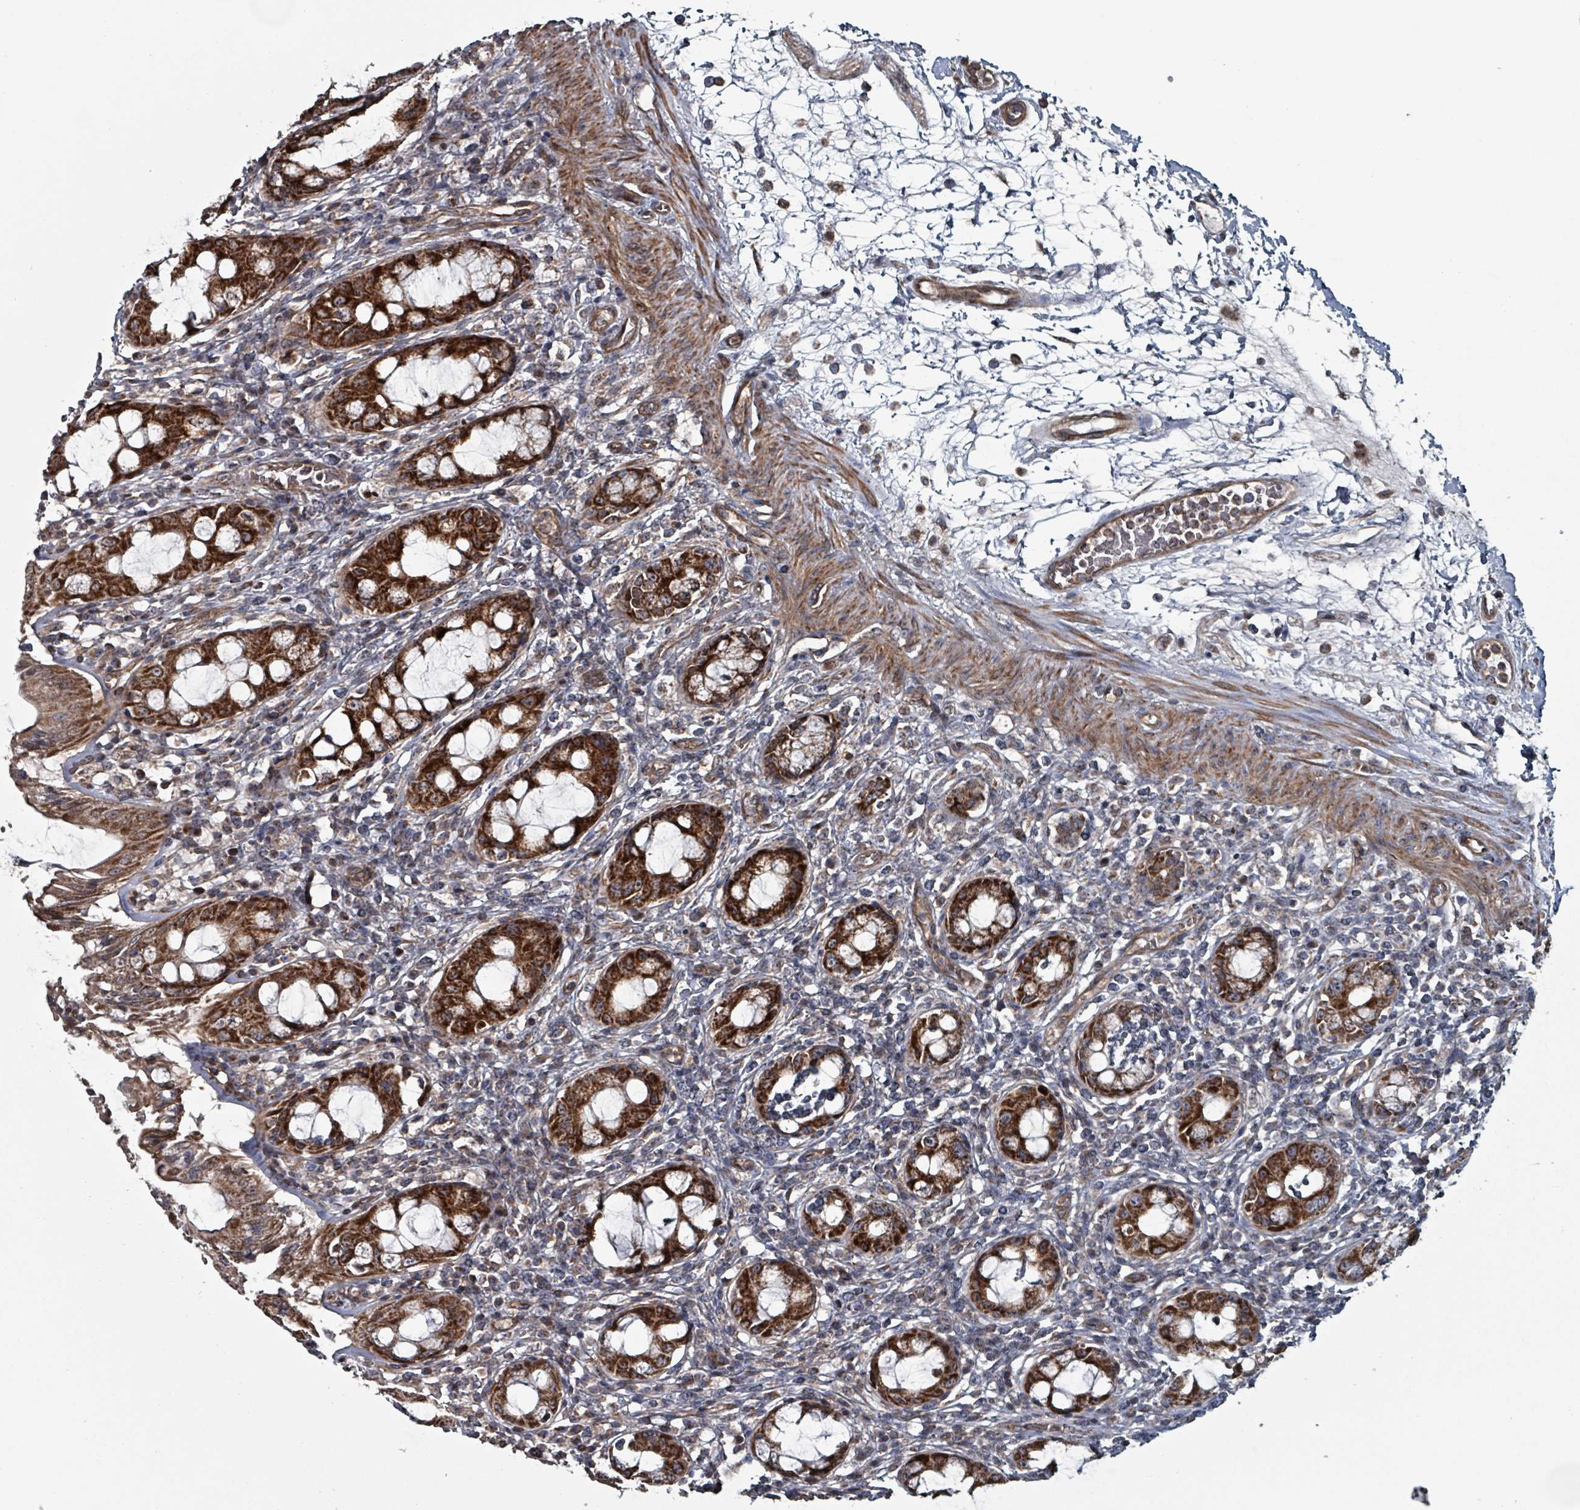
{"staining": {"intensity": "strong", "quantity": ">75%", "location": "cytoplasmic/membranous"}, "tissue": "rectum", "cell_type": "Glandular cells", "image_type": "normal", "snomed": [{"axis": "morphology", "description": "Normal tissue, NOS"}, {"axis": "topography", "description": "Rectum"}], "caption": "Immunohistochemistry (IHC) (DAB (3,3'-diaminobenzidine)) staining of benign human rectum demonstrates strong cytoplasmic/membranous protein staining in approximately >75% of glandular cells.", "gene": "MRPL4", "patient": {"sex": "female", "age": 57}}